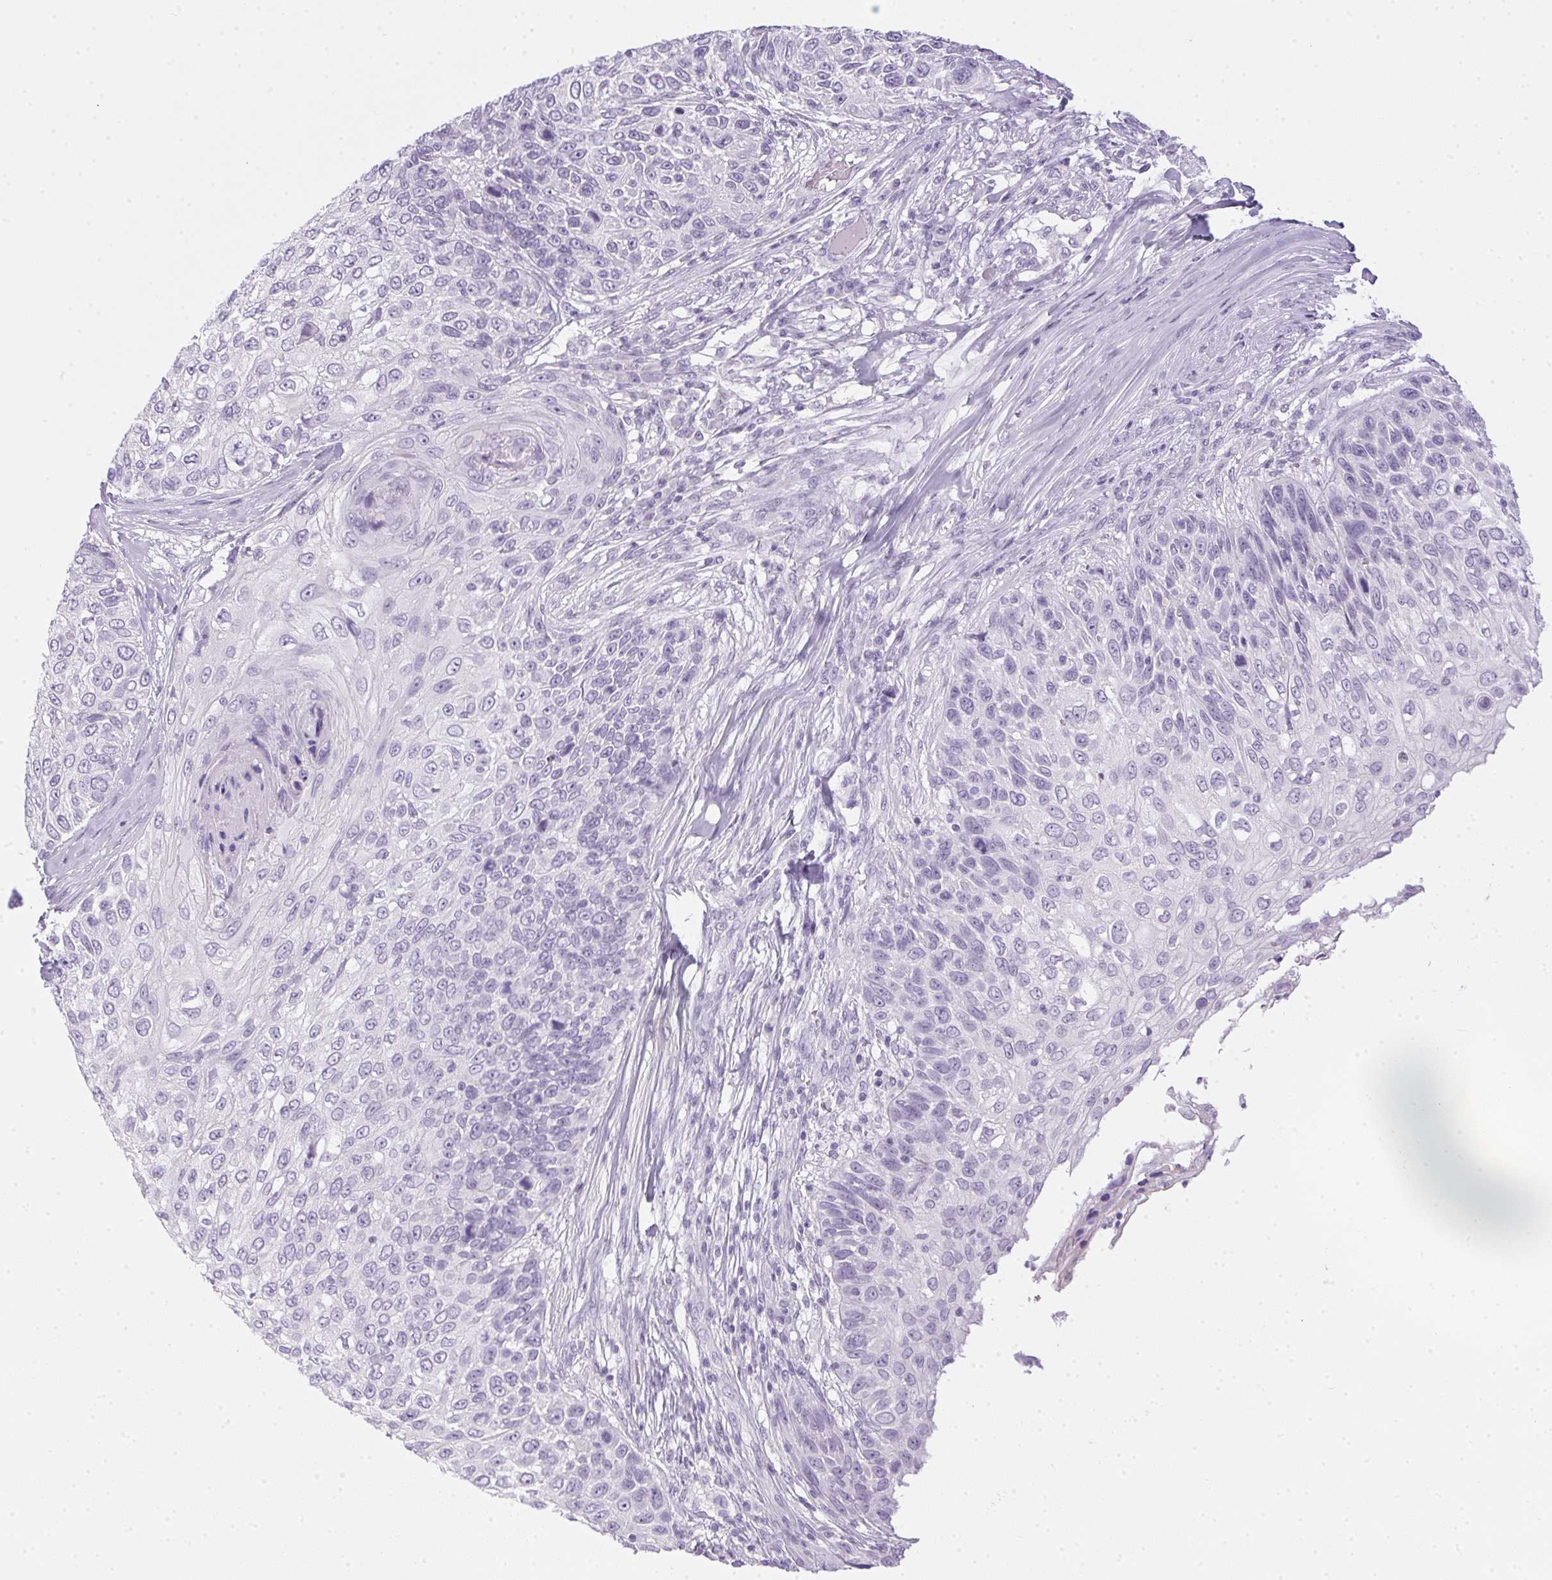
{"staining": {"intensity": "negative", "quantity": "none", "location": "none"}, "tissue": "skin cancer", "cell_type": "Tumor cells", "image_type": "cancer", "snomed": [{"axis": "morphology", "description": "Squamous cell carcinoma, NOS"}, {"axis": "topography", "description": "Skin"}], "caption": "There is no significant staining in tumor cells of skin cancer.", "gene": "POPDC2", "patient": {"sex": "male", "age": 92}}